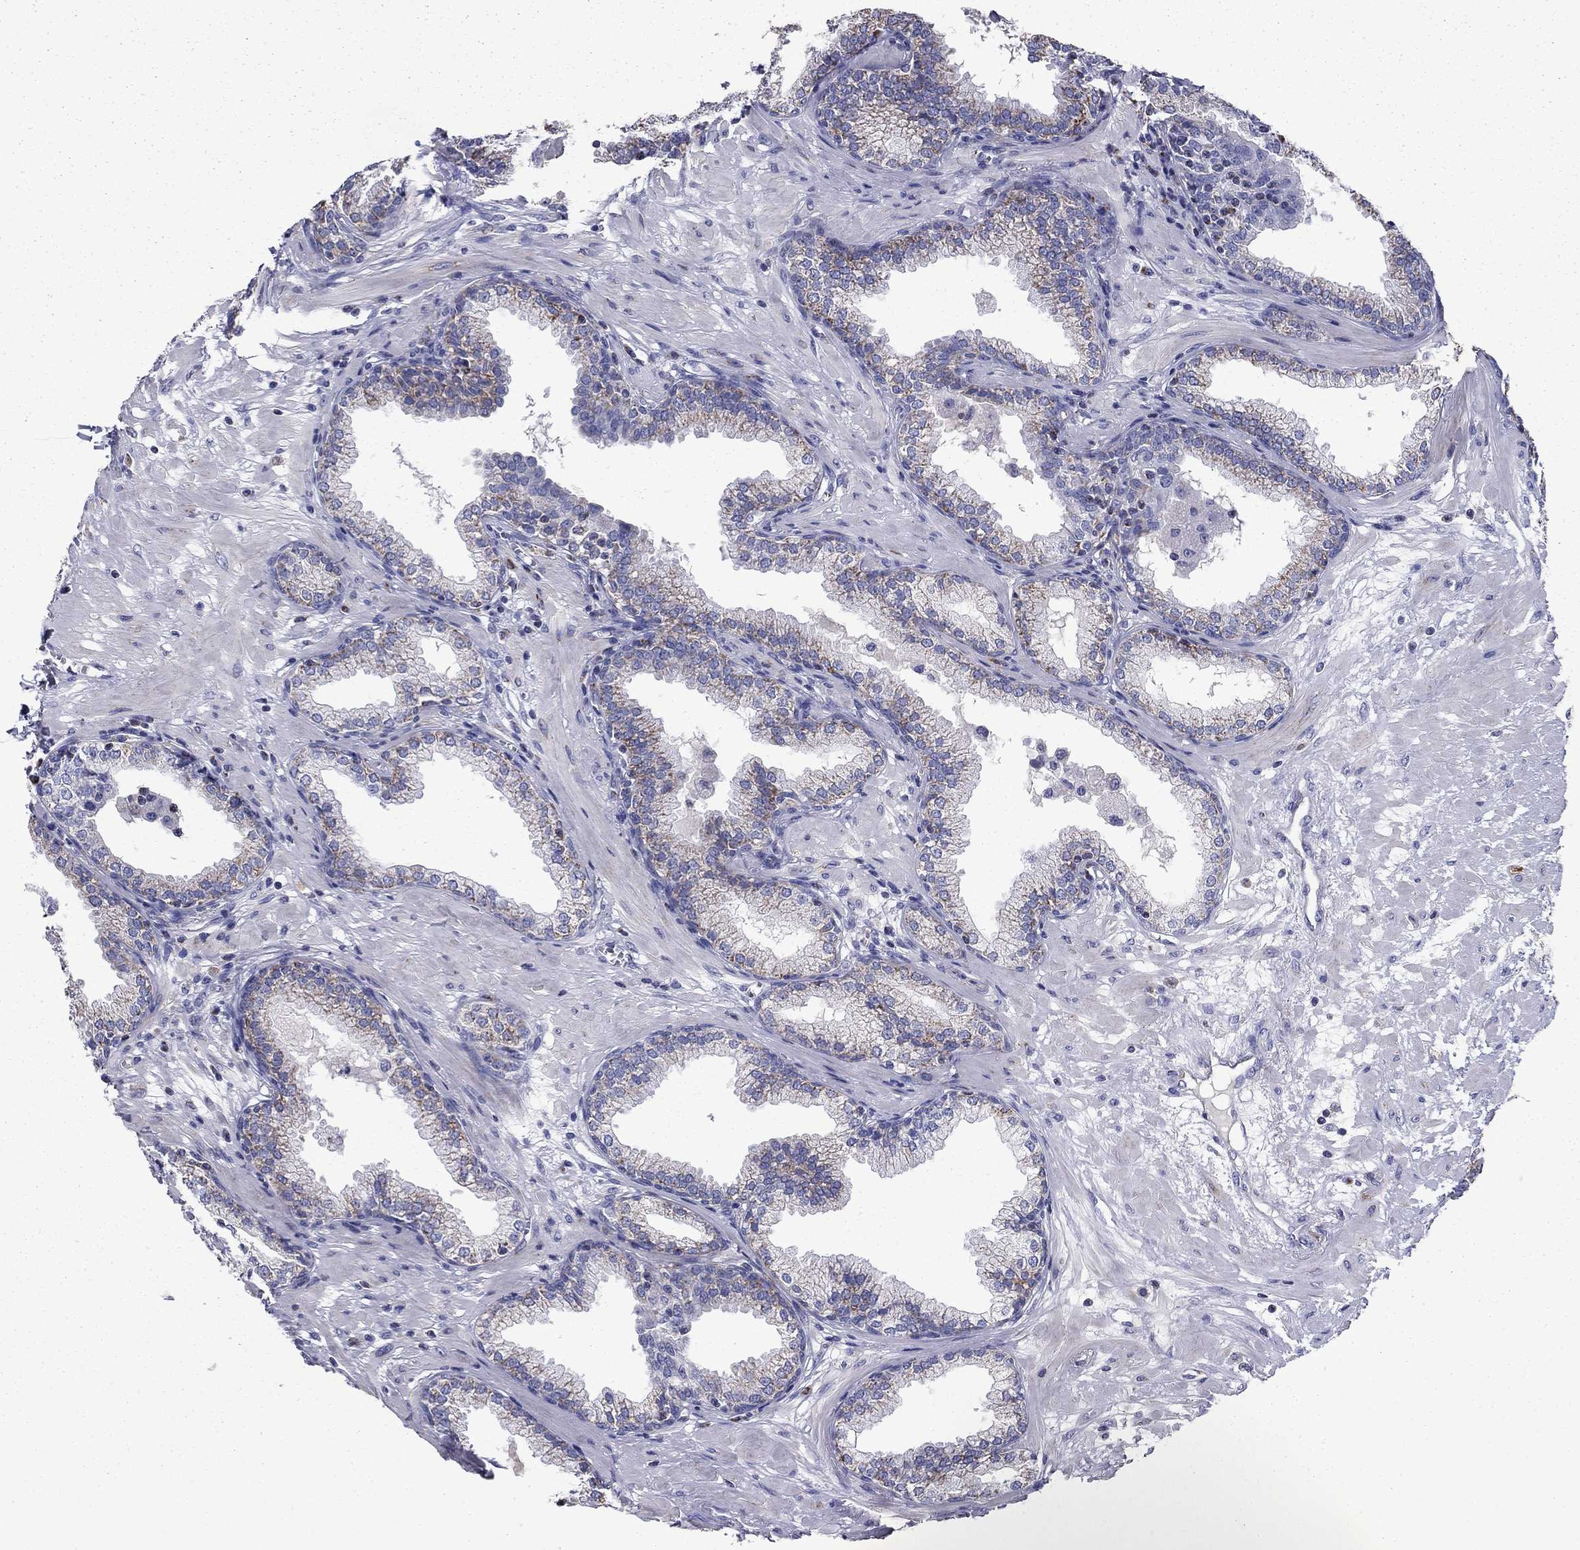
{"staining": {"intensity": "weak", "quantity": "<25%", "location": "cytoplasmic/membranous"}, "tissue": "prostate", "cell_type": "Glandular cells", "image_type": "normal", "snomed": [{"axis": "morphology", "description": "Normal tissue, NOS"}, {"axis": "topography", "description": "Prostate"}], "caption": "Prostate was stained to show a protein in brown. There is no significant expression in glandular cells. (DAB immunohistochemistry (IHC), high magnification).", "gene": "NDUFA4L2", "patient": {"sex": "male", "age": 64}}